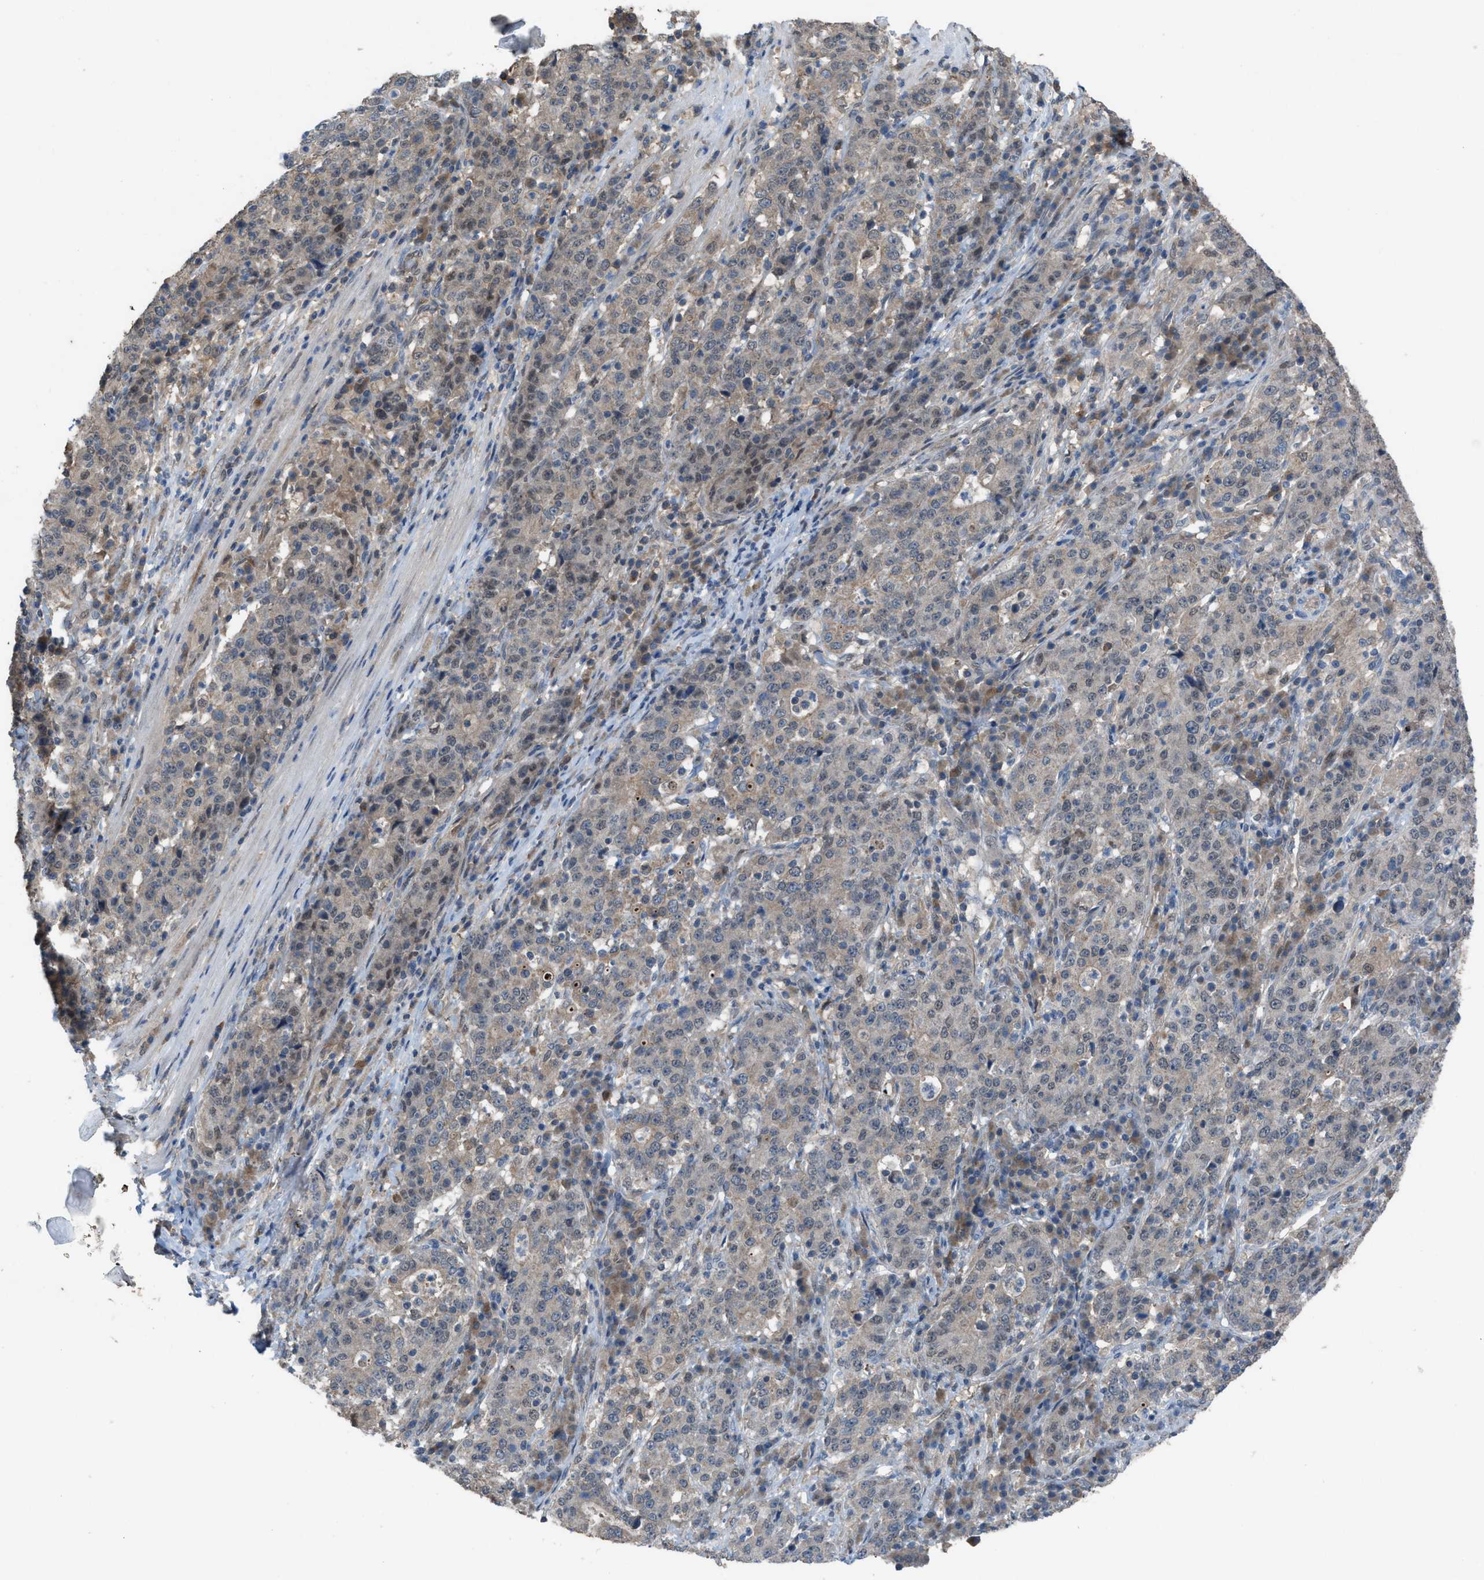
{"staining": {"intensity": "weak", "quantity": "25%-75%", "location": "cytoplasmic/membranous"}, "tissue": "stomach cancer", "cell_type": "Tumor cells", "image_type": "cancer", "snomed": [{"axis": "morphology", "description": "Adenocarcinoma, NOS"}, {"axis": "topography", "description": "Stomach"}], "caption": "Human stomach adenocarcinoma stained for a protein (brown) reveals weak cytoplasmic/membranous positive staining in approximately 25%-75% of tumor cells.", "gene": "PLAA", "patient": {"sex": "male", "age": 59}}